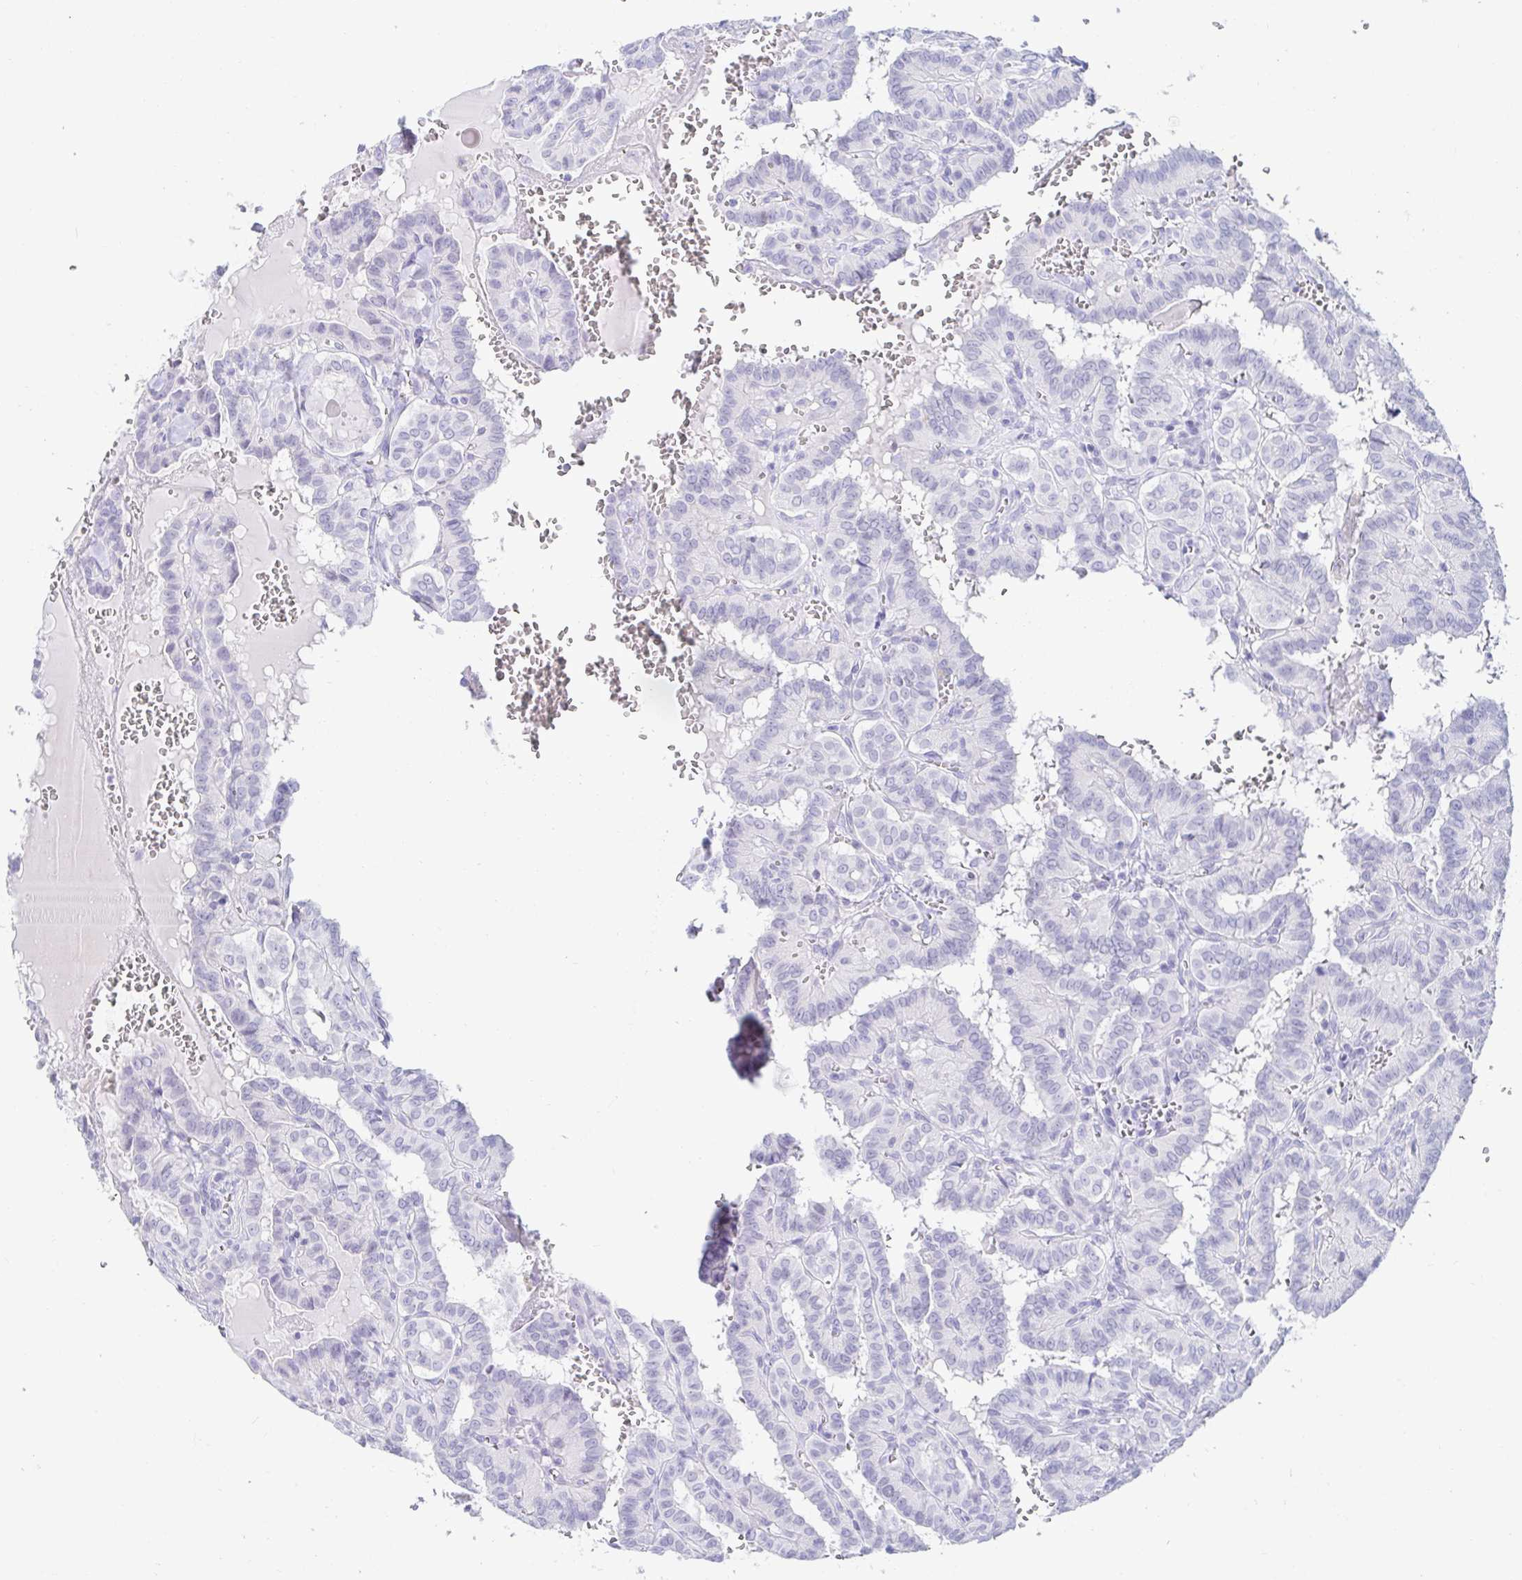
{"staining": {"intensity": "negative", "quantity": "none", "location": "none"}, "tissue": "thyroid cancer", "cell_type": "Tumor cells", "image_type": "cancer", "snomed": [{"axis": "morphology", "description": "Papillary adenocarcinoma, NOS"}, {"axis": "topography", "description": "Thyroid gland"}], "caption": "Tumor cells show no significant protein positivity in papillary adenocarcinoma (thyroid). (DAB (3,3'-diaminobenzidine) immunohistochemistry (IHC) visualized using brightfield microscopy, high magnification).", "gene": "OR10K1", "patient": {"sex": "female", "age": 21}}